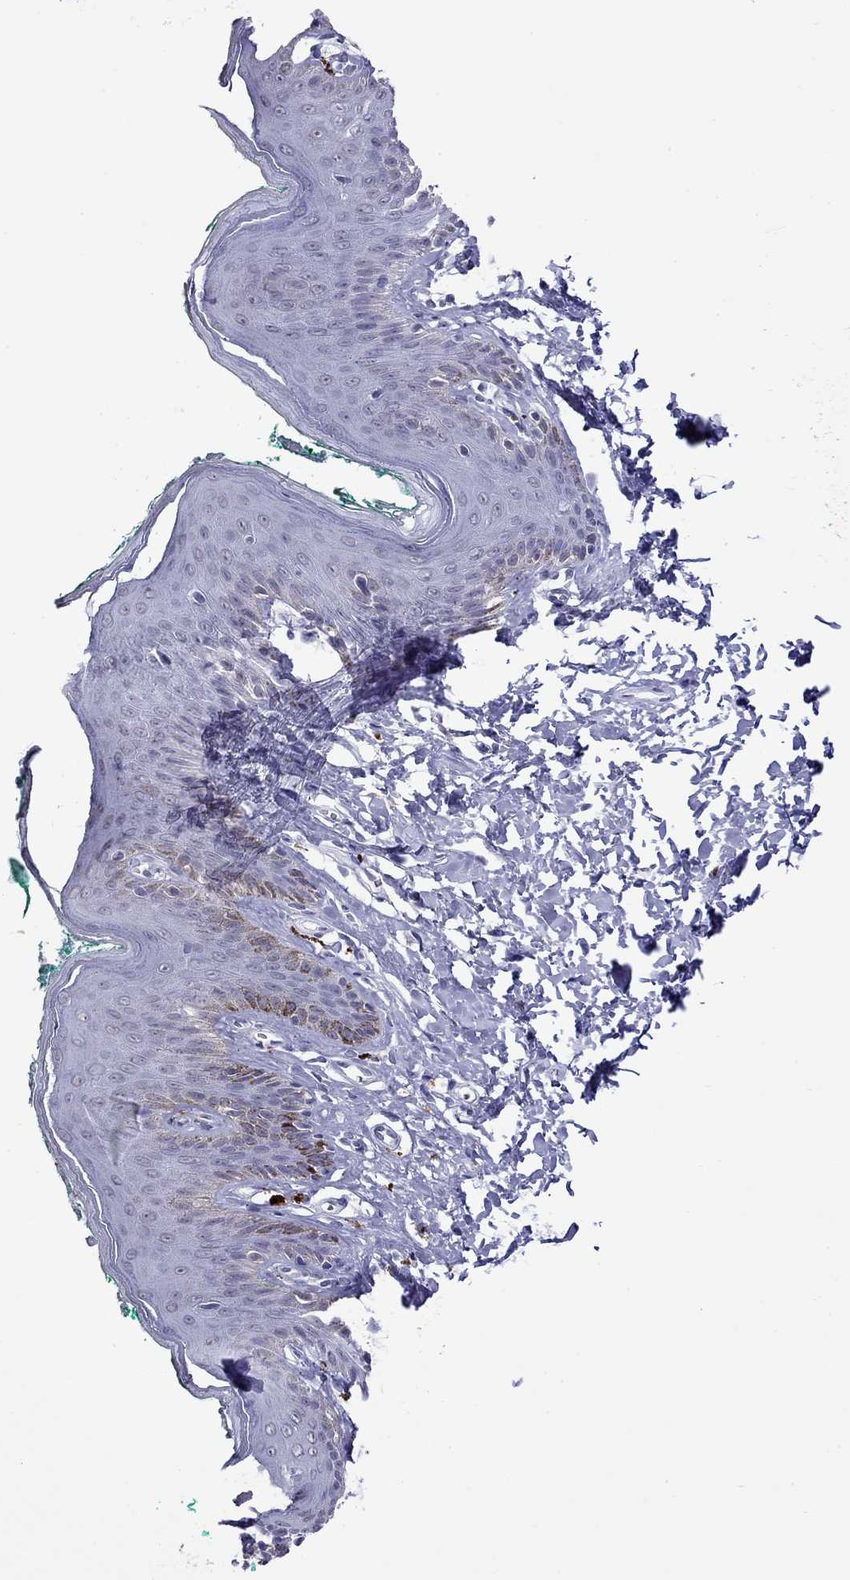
{"staining": {"intensity": "negative", "quantity": "none", "location": "none"}, "tissue": "skin", "cell_type": "Epidermal cells", "image_type": "normal", "snomed": [{"axis": "morphology", "description": "Normal tissue, NOS"}, {"axis": "topography", "description": "Vulva"}], "caption": "The immunohistochemistry photomicrograph has no significant expression in epidermal cells of skin.", "gene": "SLC30A8", "patient": {"sex": "female", "age": 66}}